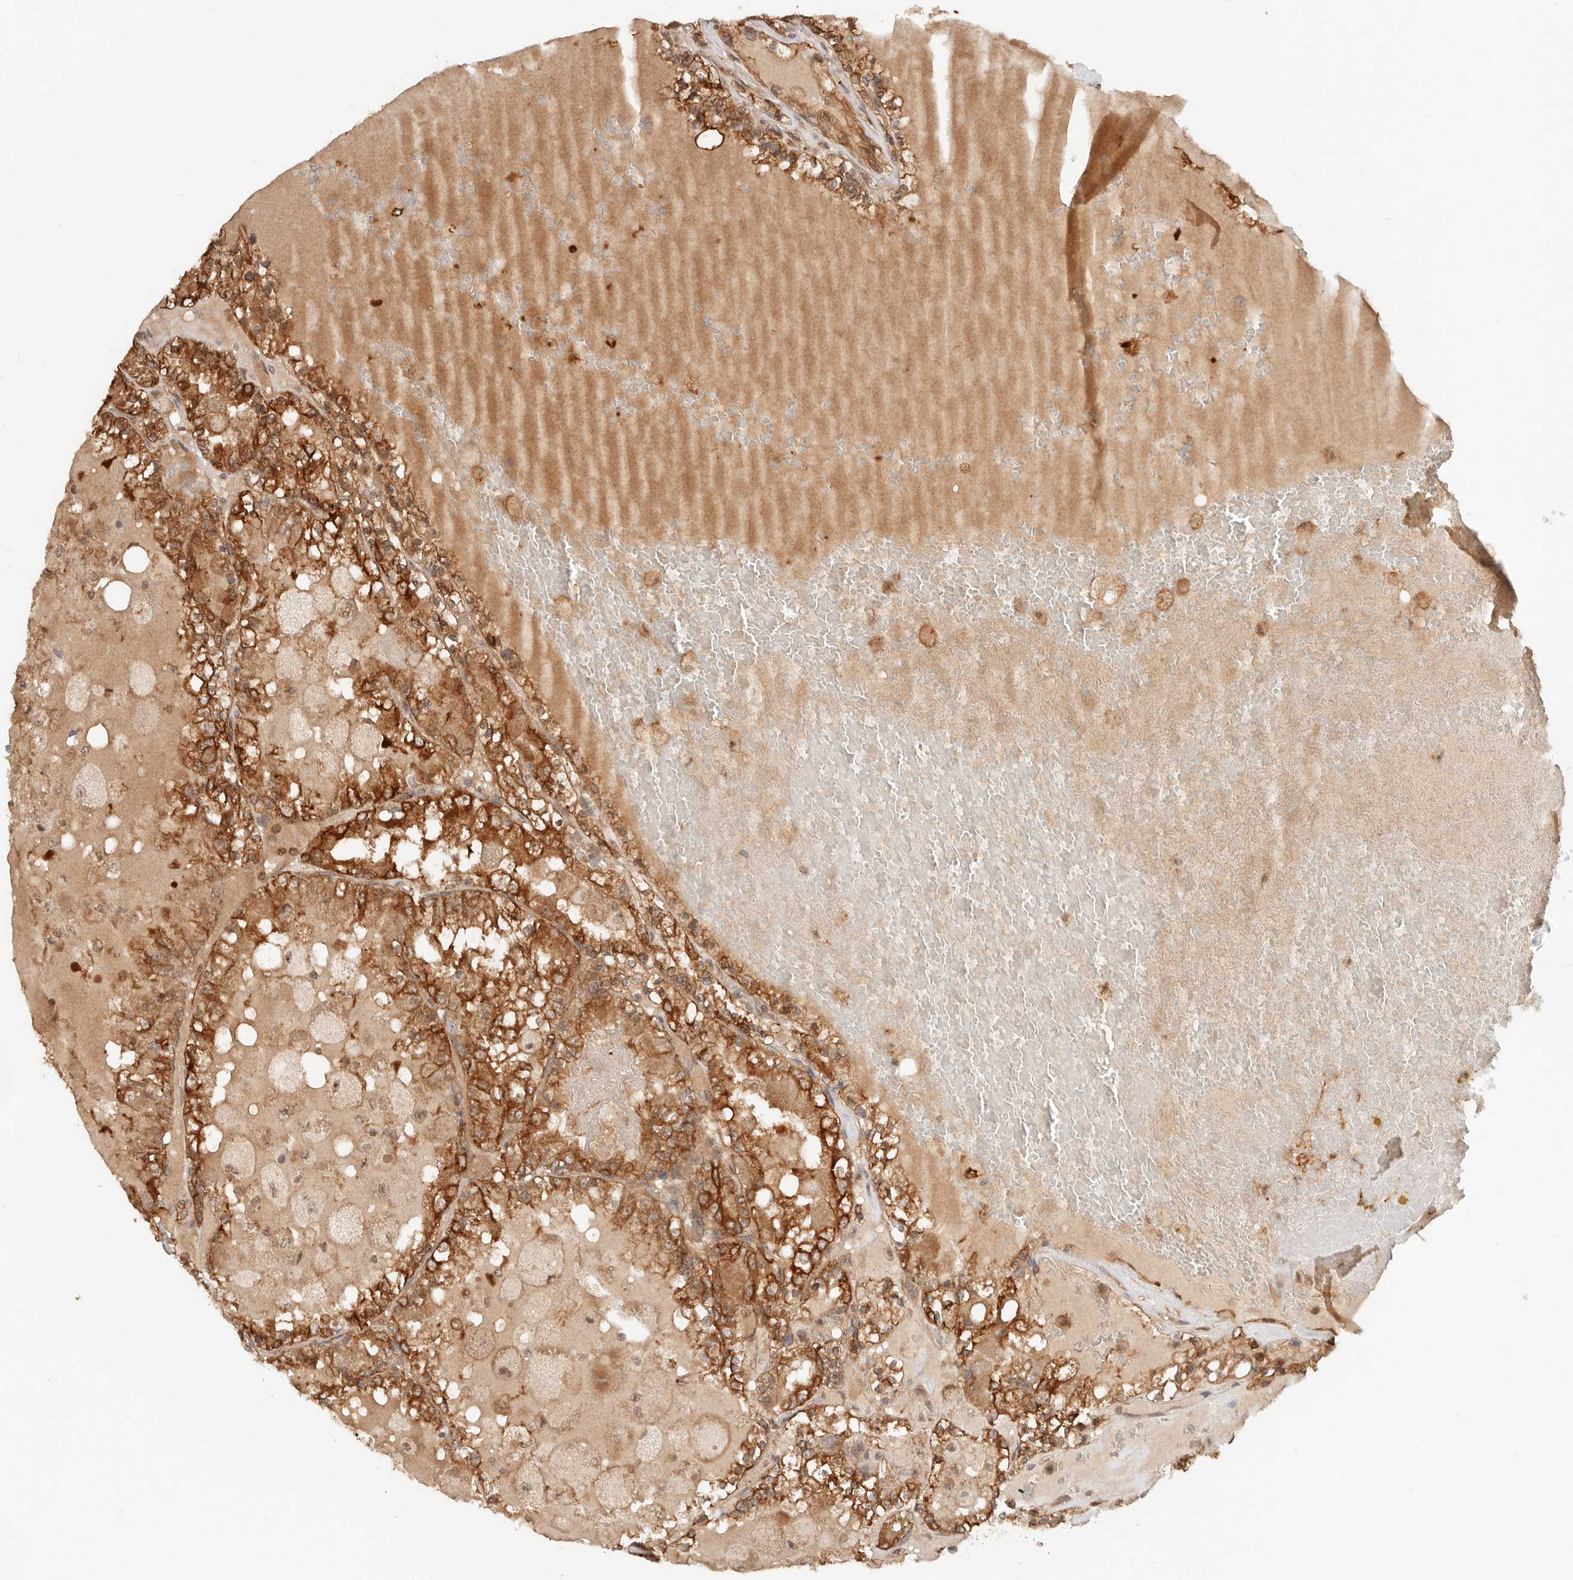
{"staining": {"intensity": "strong", "quantity": ">75%", "location": "cytoplasmic/membranous"}, "tissue": "renal cancer", "cell_type": "Tumor cells", "image_type": "cancer", "snomed": [{"axis": "morphology", "description": "Adenocarcinoma, NOS"}, {"axis": "topography", "description": "Kidney"}], "caption": "IHC micrograph of human renal adenocarcinoma stained for a protein (brown), which reveals high levels of strong cytoplasmic/membranous staining in about >75% of tumor cells.", "gene": "HEXD", "patient": {"sex": "female", "age": 56}}